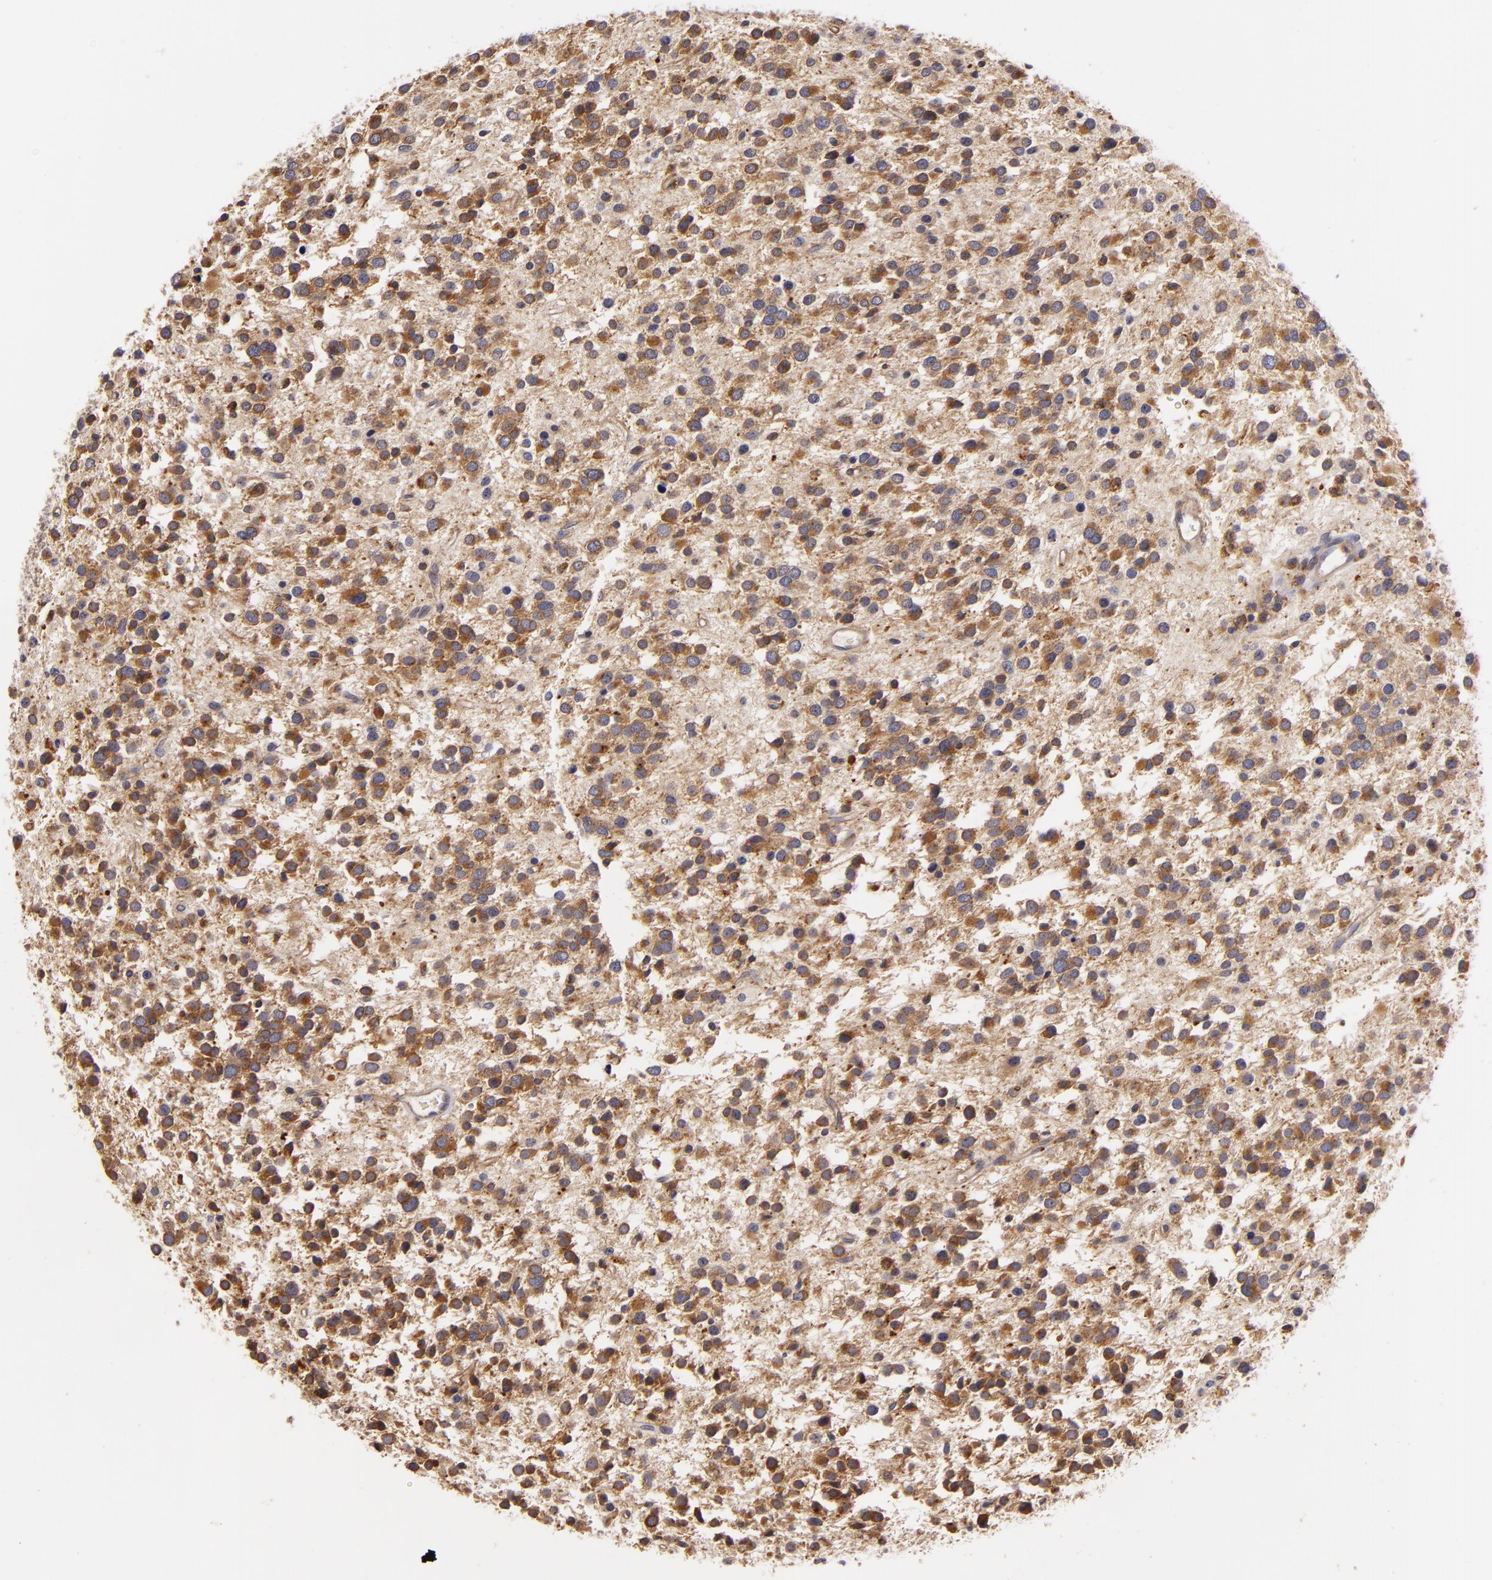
{"staining": {"intensity": "moderate", "quantity": ">75%", "location": "cytoplasmic/membranous"}, "tissue": "glioma", "cell_type": "Tumor cells", "image_type": "cancer", "snomed": [{"axis": "morphology", "description": "Glioma, malignant, Low grade"}, {"axis": "topography", "description": "Brain"}], "caption": "High-magnification brightfield microscopy of malignant low-grade glioma stained with DAB (brown) and counterstained with hematoxylin (blue). tumor cells exhibit moderate cytoplasmic/membranous staining is appreciated in approximately>75% of cells.", "gene": "TOM1", "patient": {"sex": "female", "age": 36}}